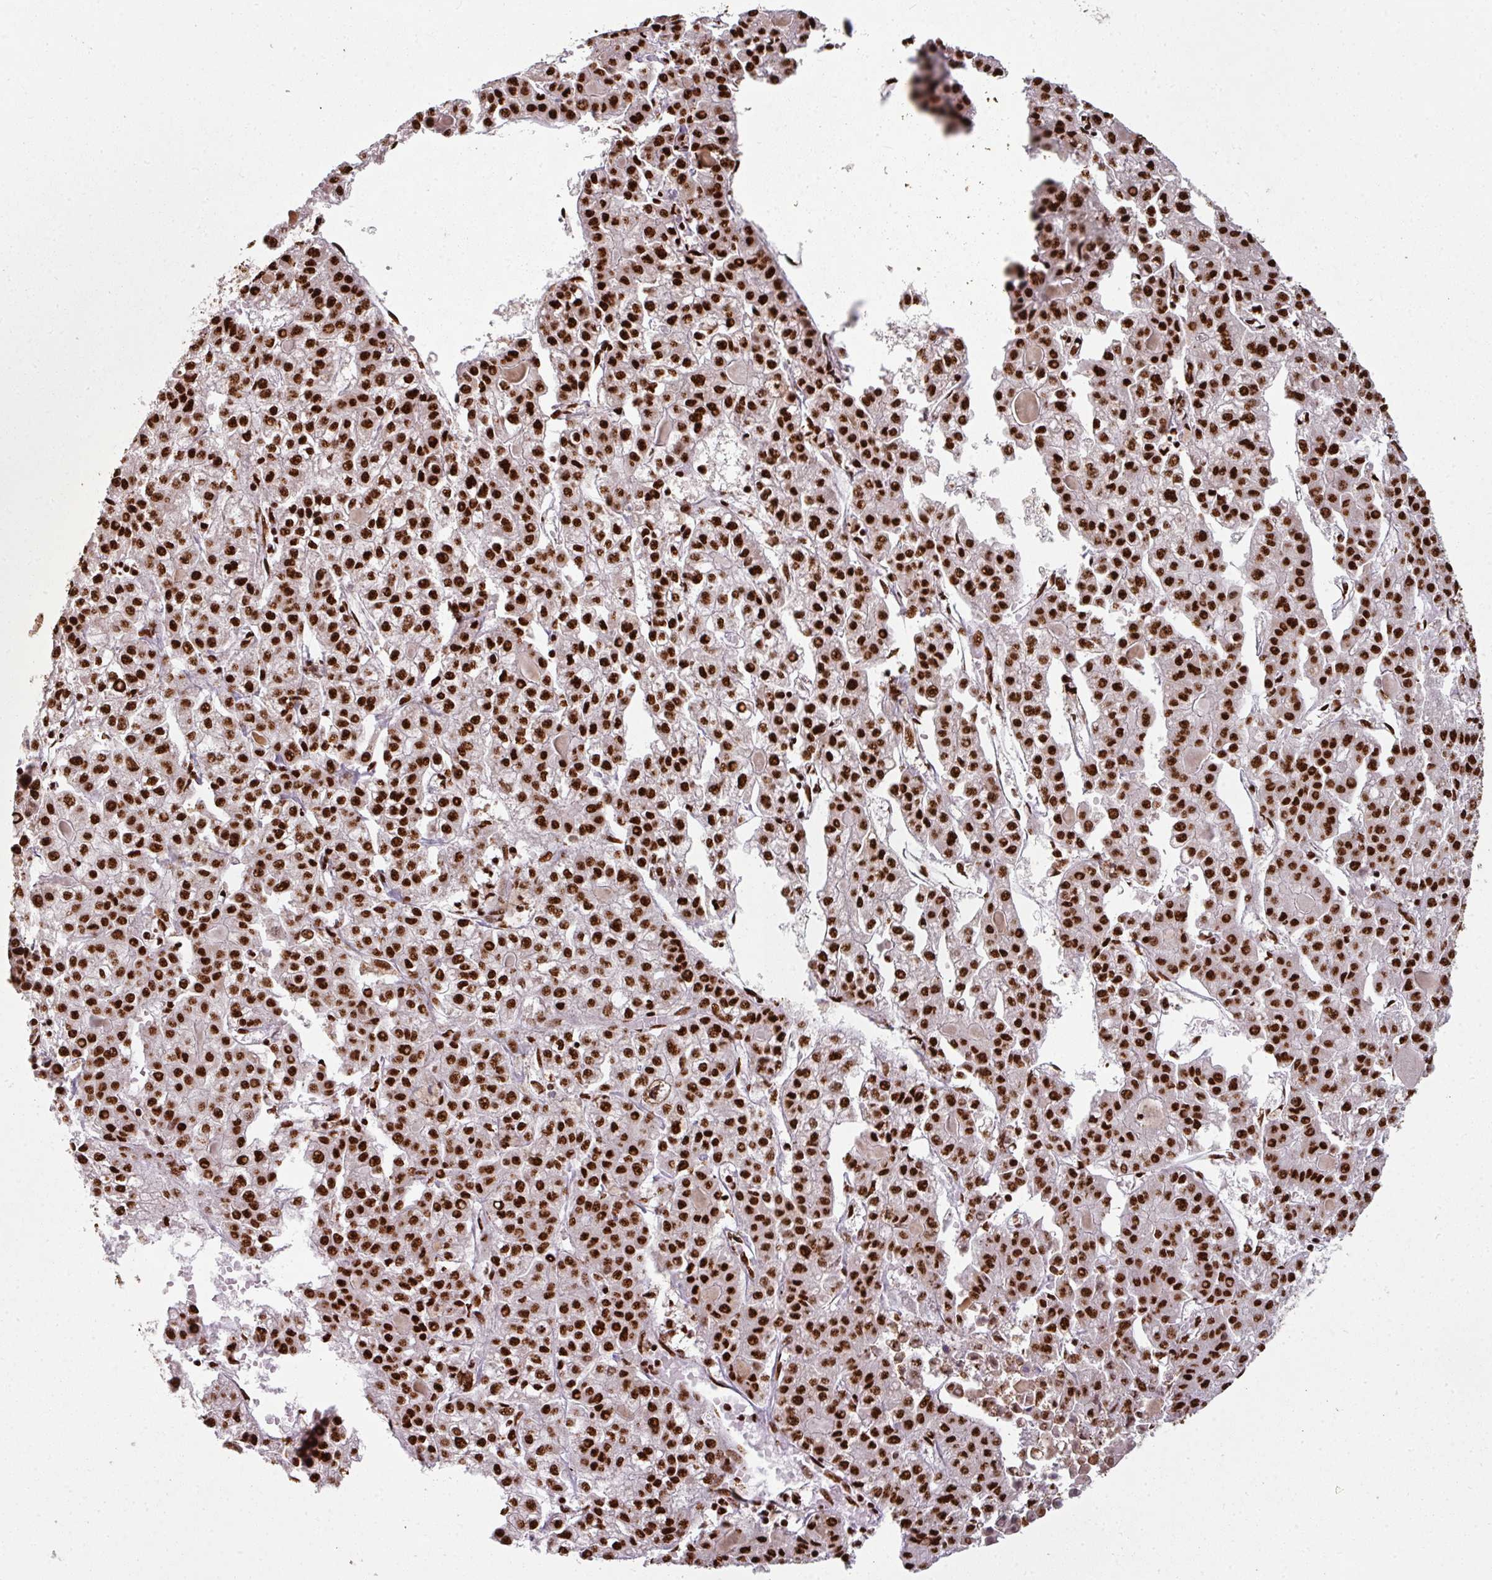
{"staining": {"intensity": "strong", "quantity": ">75%", "location": "nuclear"}, "tissue": "liver cancer", "cell_type": "Tumor cells", "image_type": "cancer", "snomed": [{"axis": "morphology", "description": "Carcinoma, Hepatocellular, NOS"}, {"axis": "topography", "description": "Liver"}], "caption": "IHC image of hepatocellular carcinoma (liver) stained for a protein (brown), which exhibits high levels of strong nuclear expression in approximately >75% of tumor cells.", "gene": "SIK3", "patient": {"sex": "female", "age": 43}}